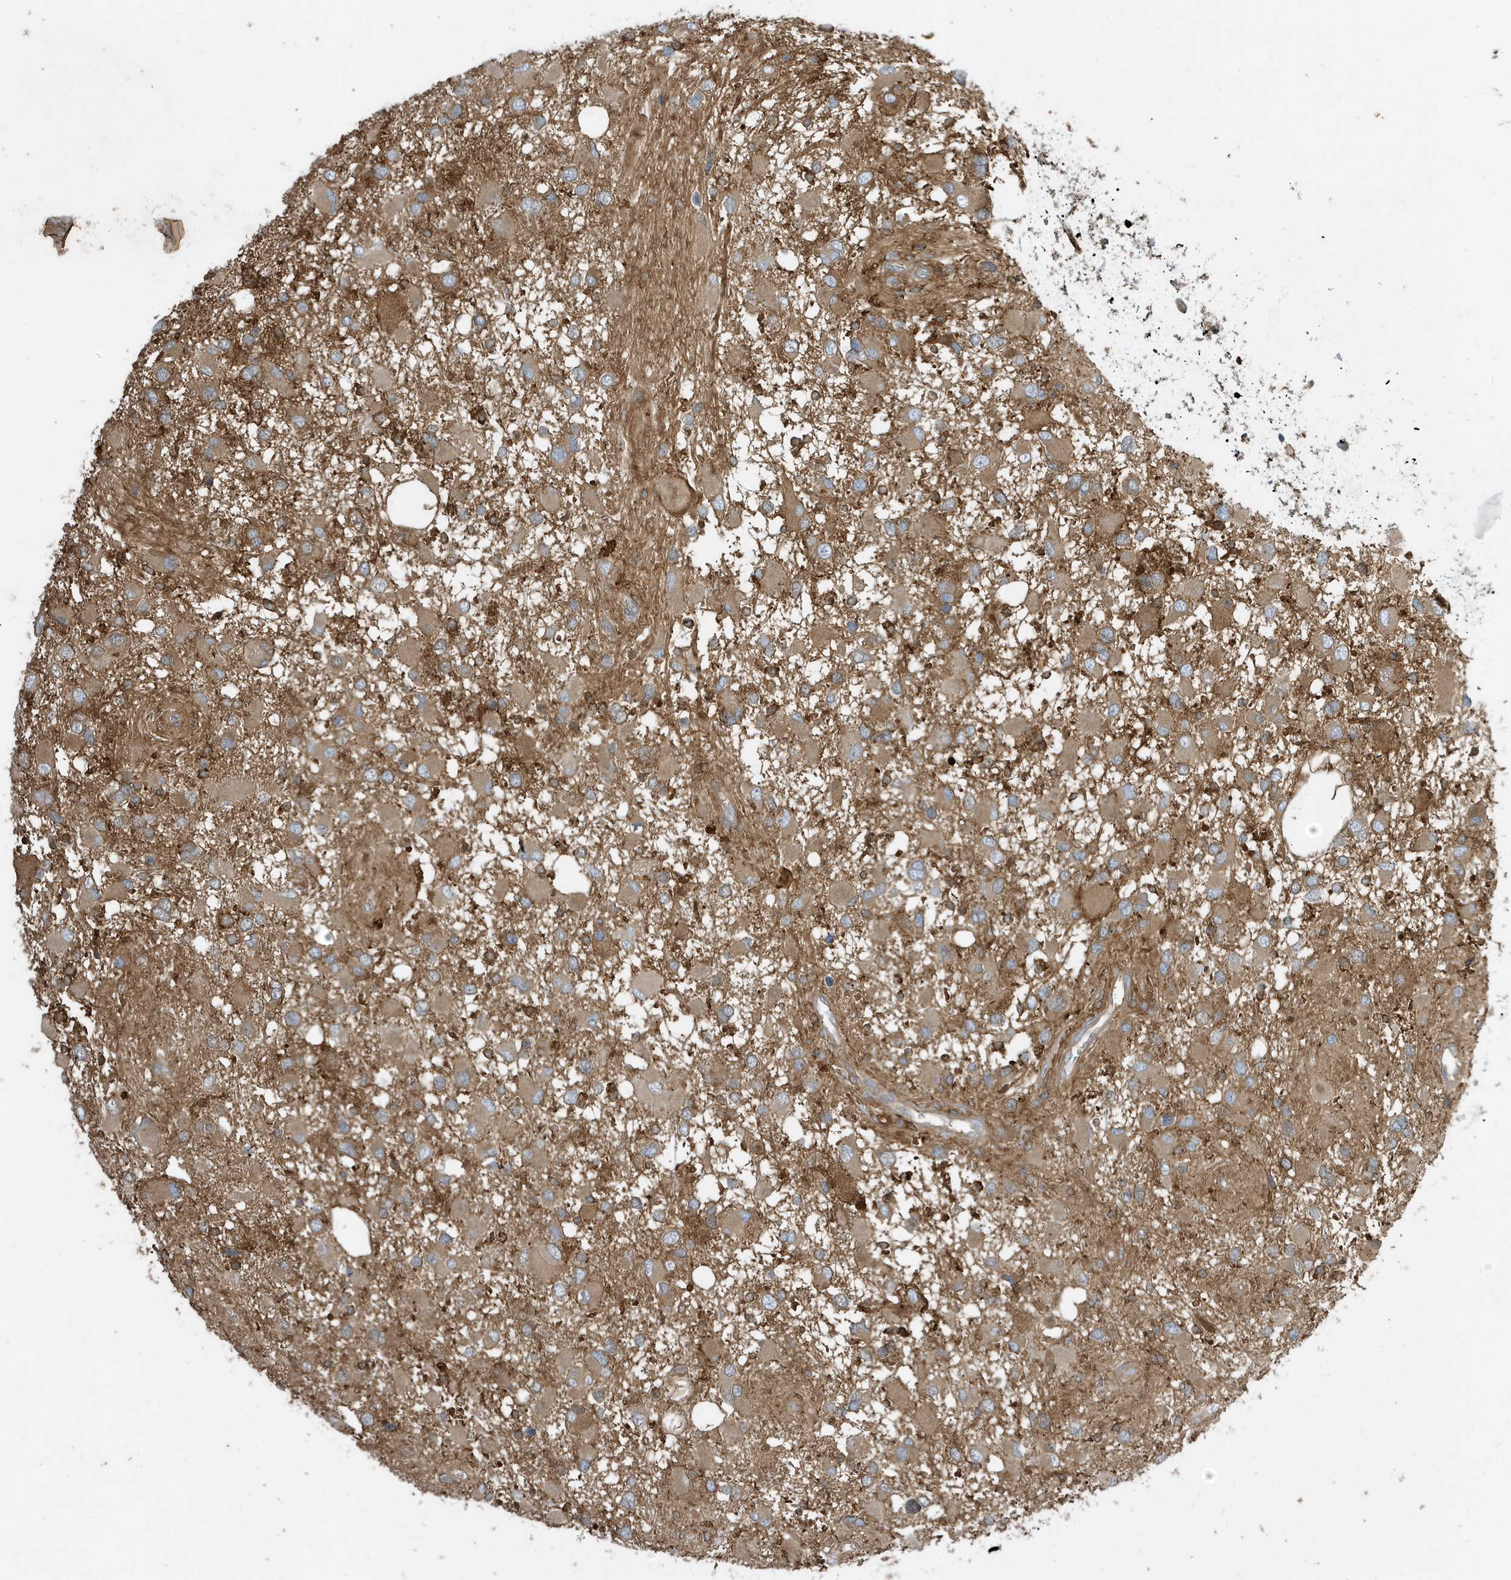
{"staining": {"intensity": "weak", "quantity": ">75%", "location": "cytoplasmic/membranous"}, "tissue": "glioma", "cell_type": "Tumor cells", "image_type": "cancer", "snomed": [{"axis": "morphology", "description": "Glioma, malignant, High grade"}, {"axis": "topography", "description": "Brain"}], "caption": "The micrograph displays a brown stain indicating the presence of a protein in the cytoplasmic/membranous of tumor cells in glioma.", "gene": "ABTB1", "patient": {"sex": "male", "age": 53}}